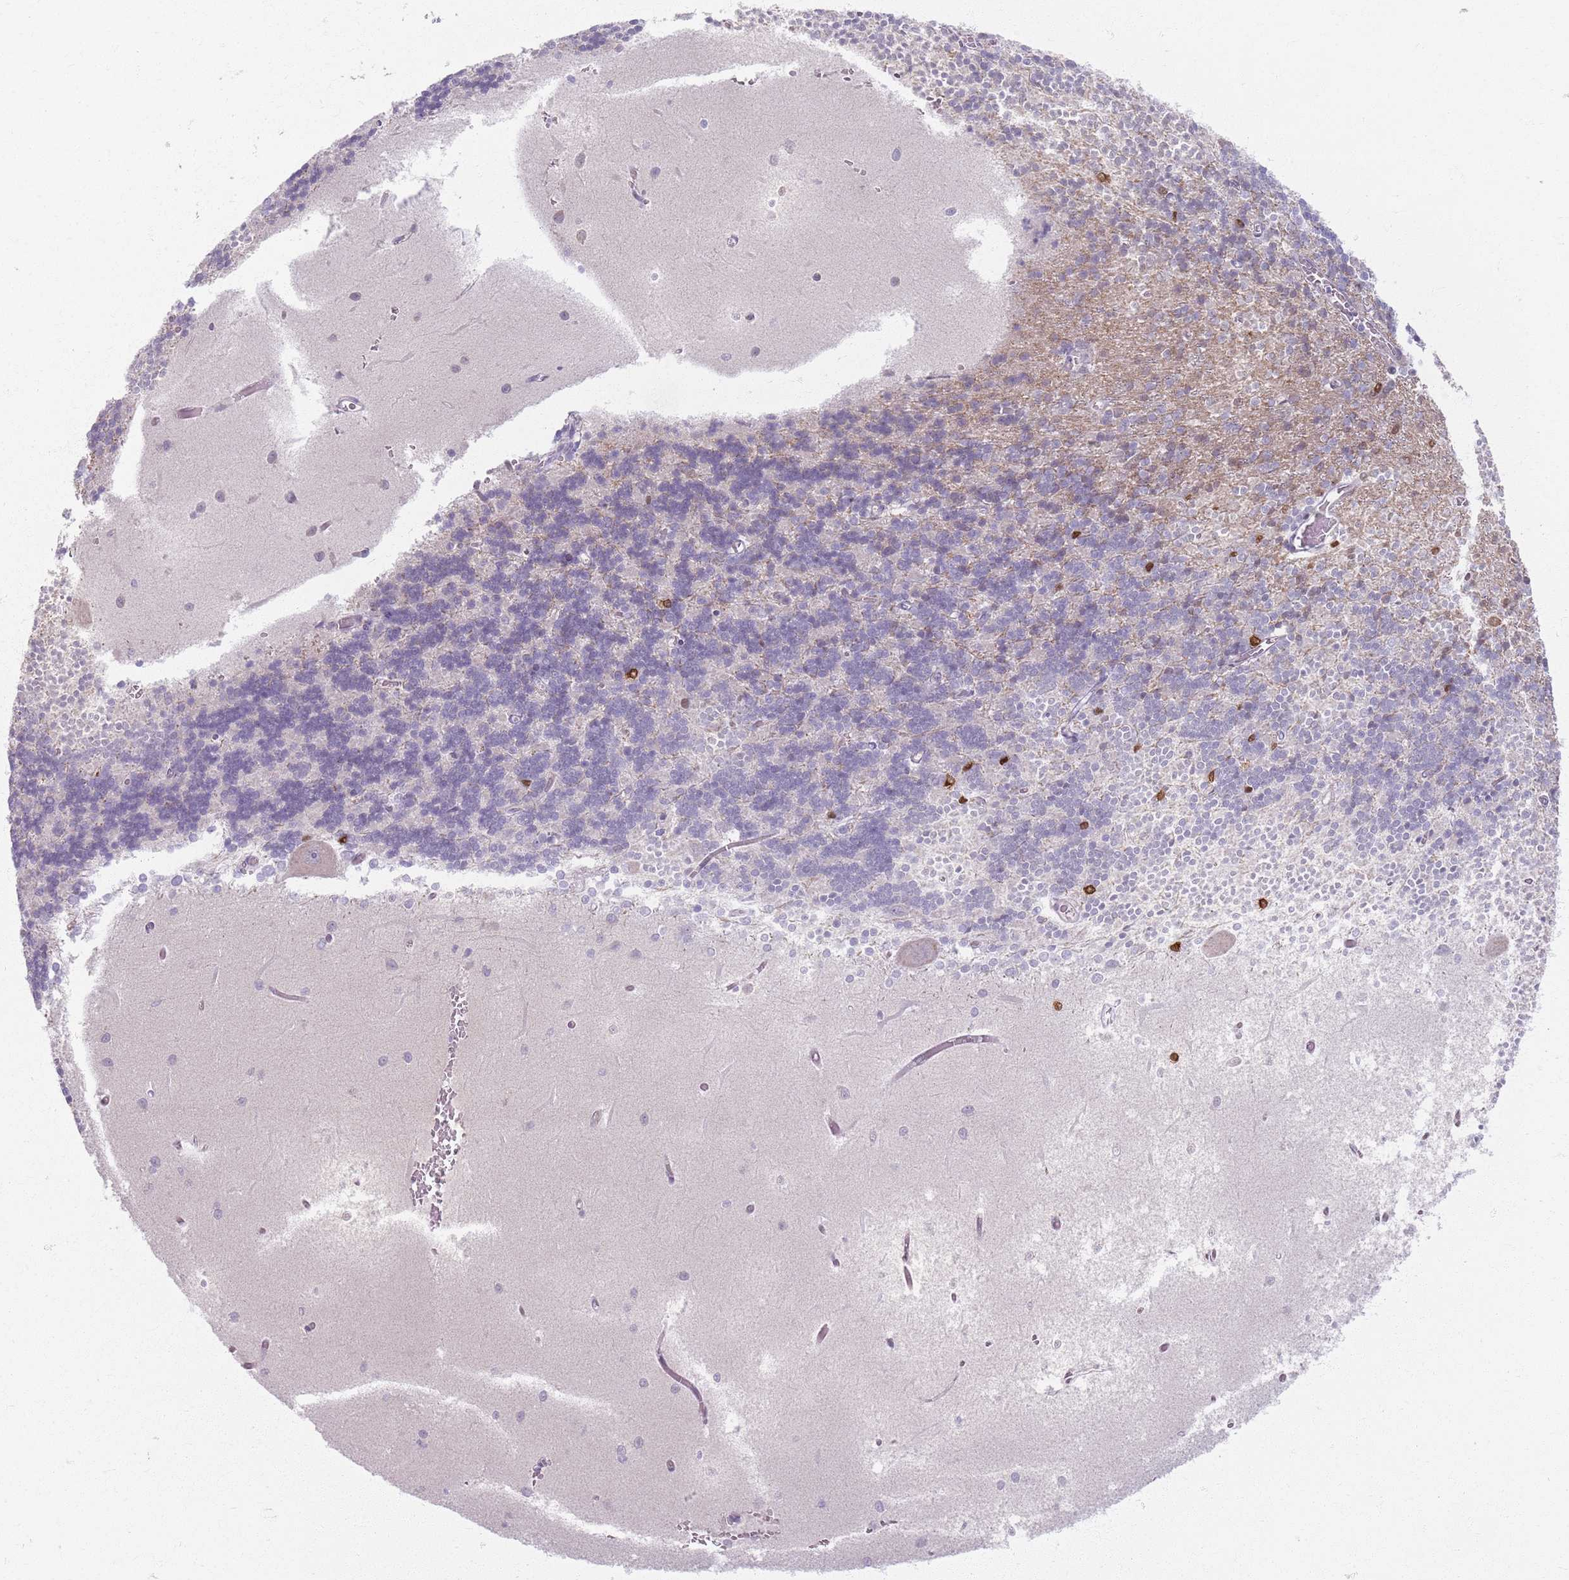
{"staining": {"intensity": "moderate", "quantity": "<25%", "location": "nuclear"}, "tissue": "cerebellum", "cell_type": "Cells in granular layer", "image_type": "normal", "snomed": [{"axis": "morphology", "description": "Normal tissue, NOS"}, {"axis": "topography", "description": "Cerebellum"}], "caption": "Cerebellum stained with a brown dye shows moderate nuclear positive expression in about <25% of cells in granular layer.", "gene": "CRIPT", "patient": {"sex": "male", "age": 37}}